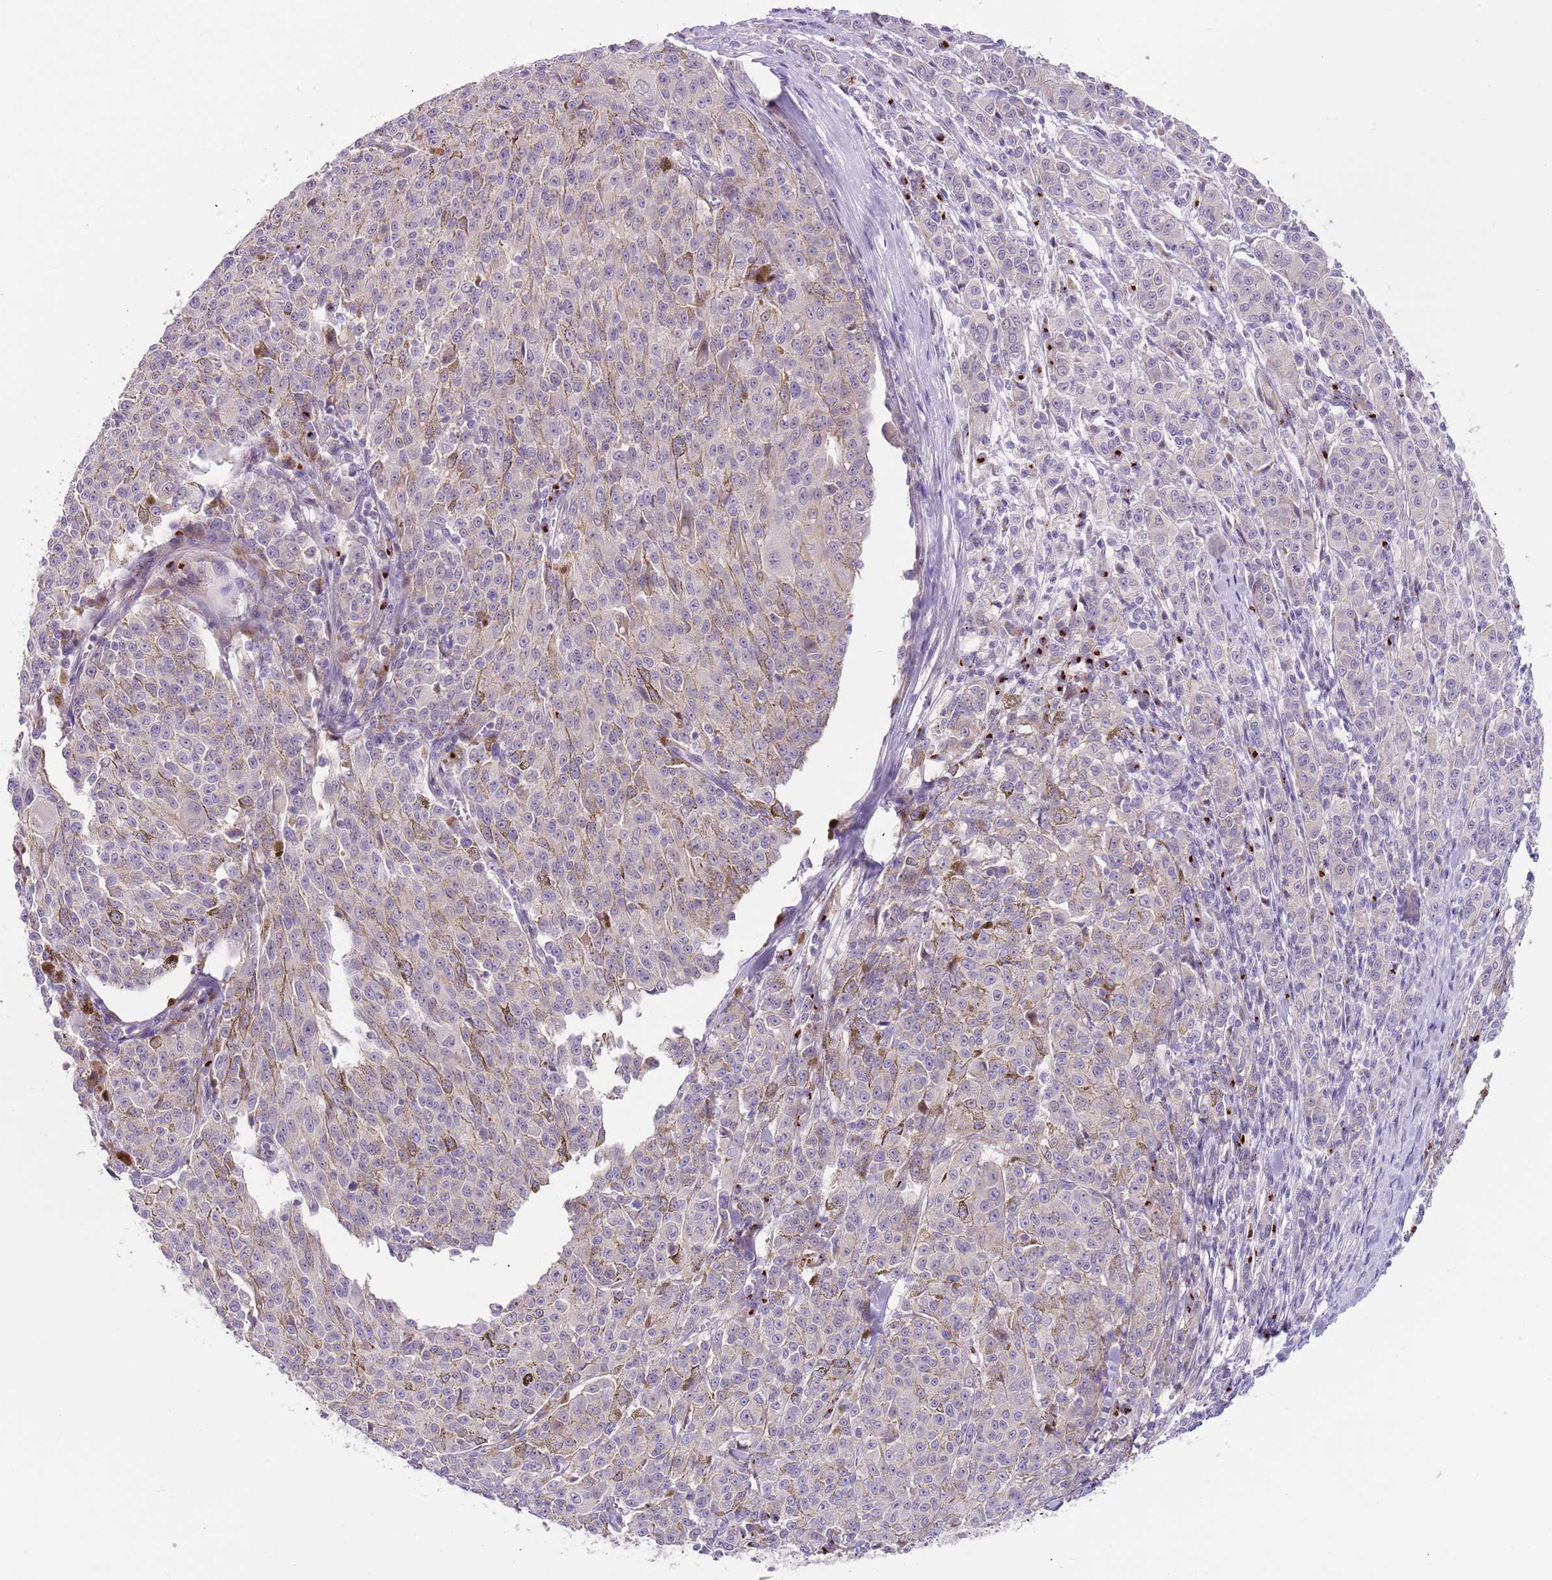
{"staining": {"intensity": "moderate", "quantity": "<25%", "location": "cytoplasmic/membranous"}, "tissue": "melanoma", "cell_type": "Tumor cells", "image_type": "cancer", "snomed": [{"axis": "morphology", "description": "Malignant melanoma, NOS"}, {"axis": "topography", "description": "Skin"}], "caption": "Immunohistochemical staining of malignant melanoma shows low levels of moderate cytoplasmic/membranous positivity in approximately <25% of tumor cells.", "gene": "C2CD3", "patient": {"sex": "female", "age": 52}}